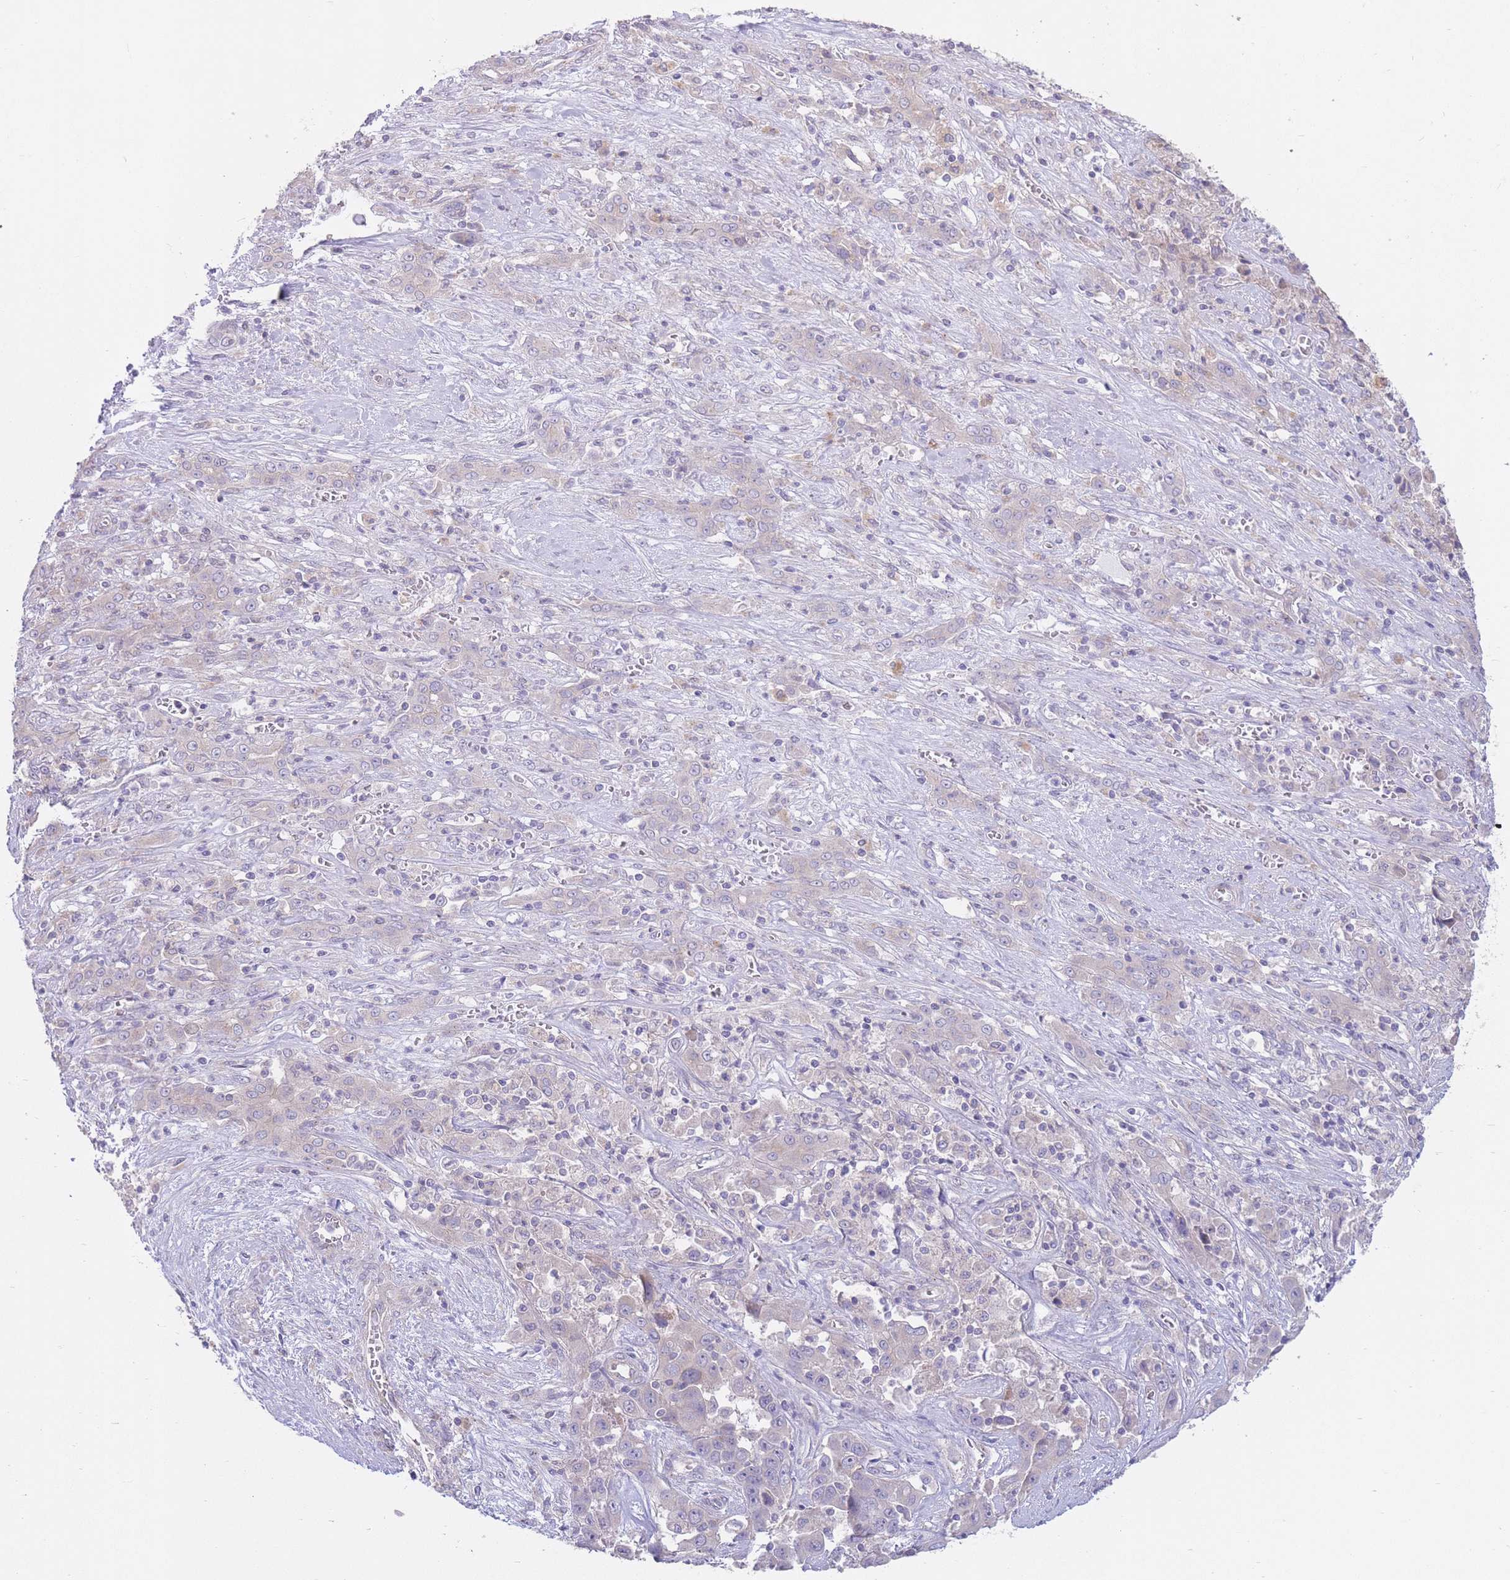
{"staining": {"intensity": "weak", "quantity": "<25%", "location": "cytoplasmic/membranous"}, "tissue": "liver cancer", "cell_type": "Tumor cells", "image_type": "cancer", "snomed": [{"axis": "morphology", "description": "Cholangiocarcinoma"}, {"axis": "topography", "description": "Liver"}], "caption": "There is no significant expression in tumor cells of liver cholangiocarcinoma.", "gene": "ALS2CL", "patient": {"sex": "female", "age": 52}}